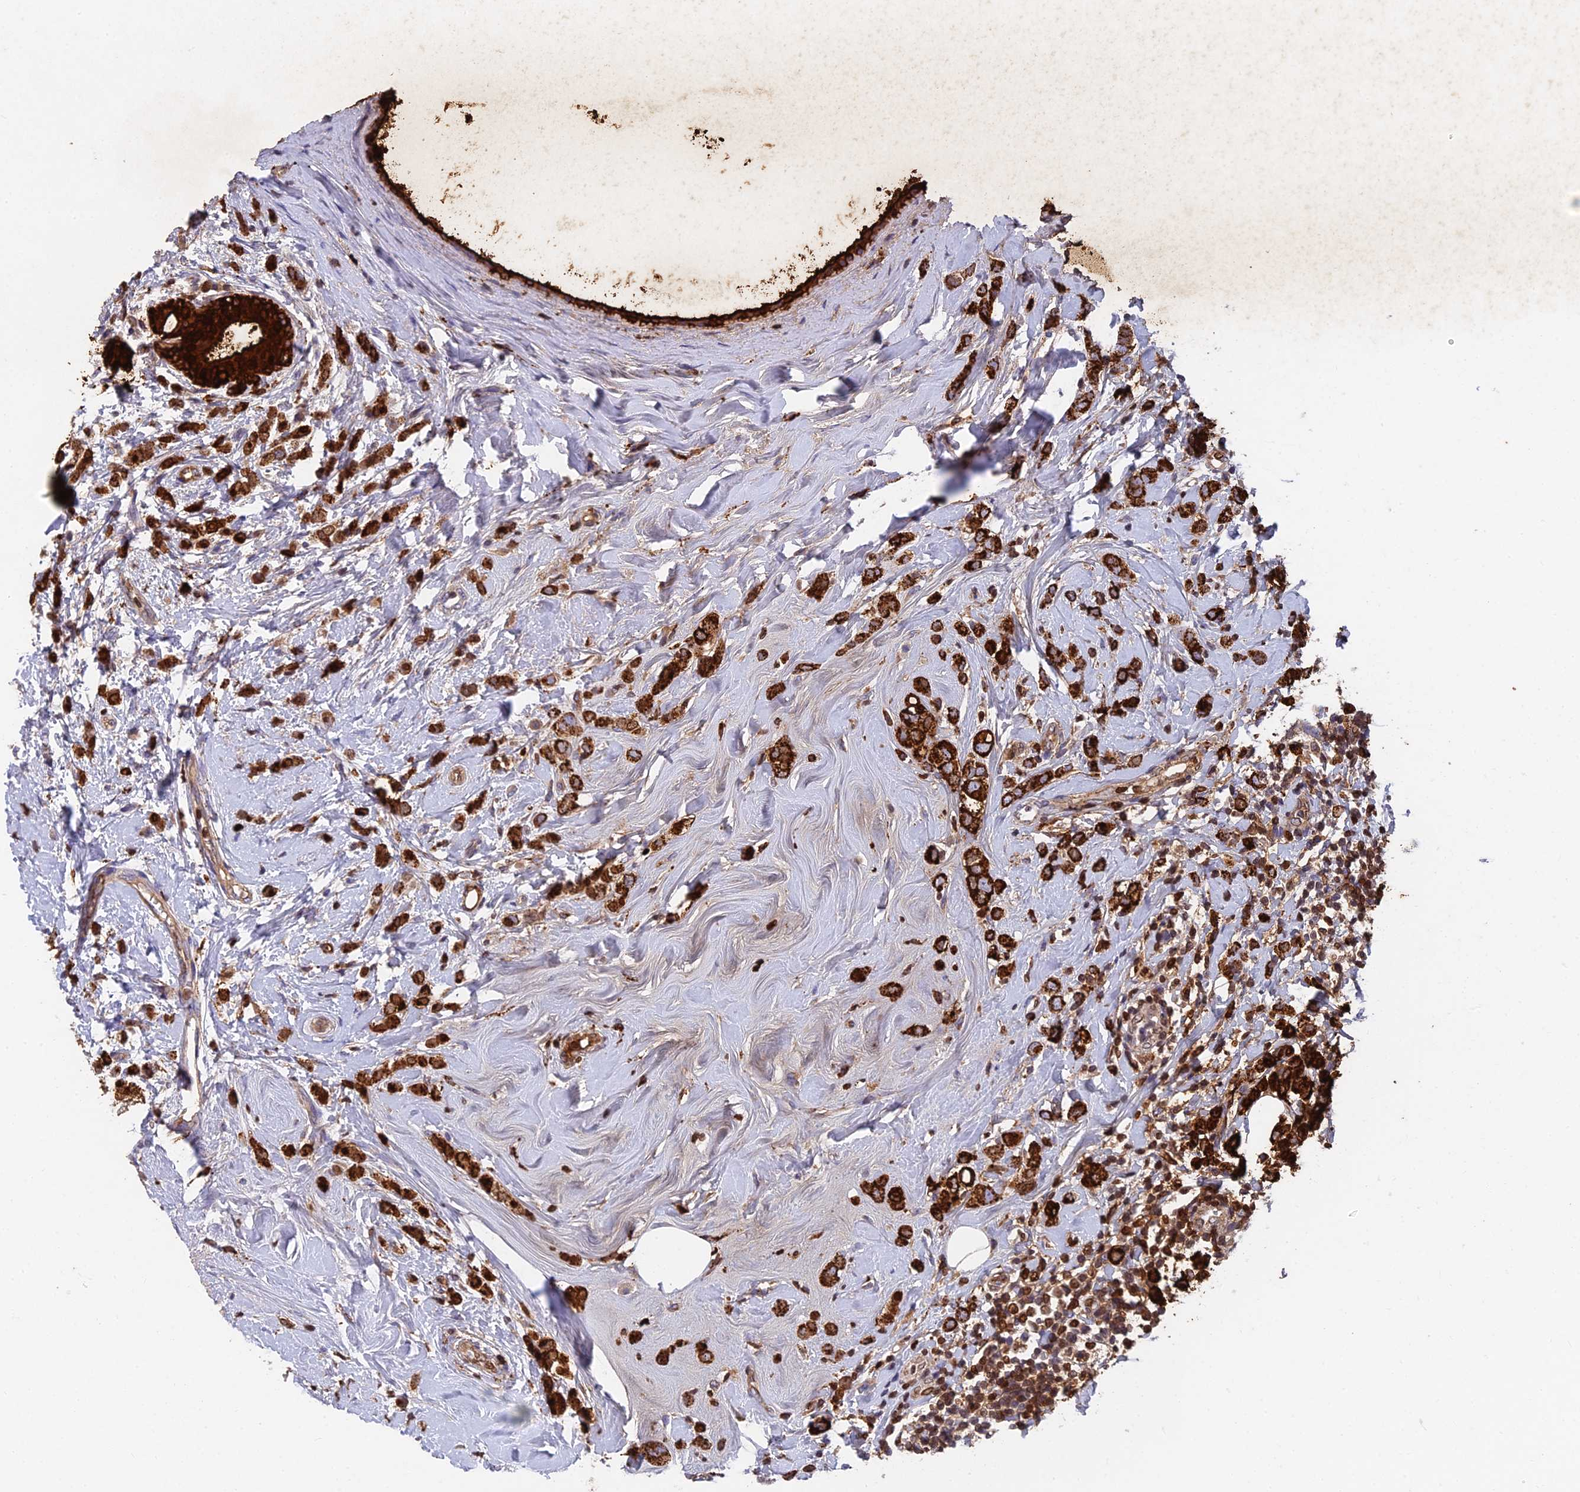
{"staining": {"intensity": "strong", "quantity": ">75%", "location": "cytoplasmic/membranous"}, "tissue": "breast cancer", "cell_type": "Tumor cells", "image_type": "cancer", "snomed": [{"axis": "morphology", "description": "Lobular carcinoma"}, {"axis": "topography", "description": "Breast"}], "caption": "Approximately >75% of tumor cells in breast cancer (lobular carcinoma) exhibit strong cytoplasmic/membranous protein positivity as visualized by brown immunohistochemical staining.", "gene": "ADAMTS13", "patient": {"sex": "female", "age": 47}}